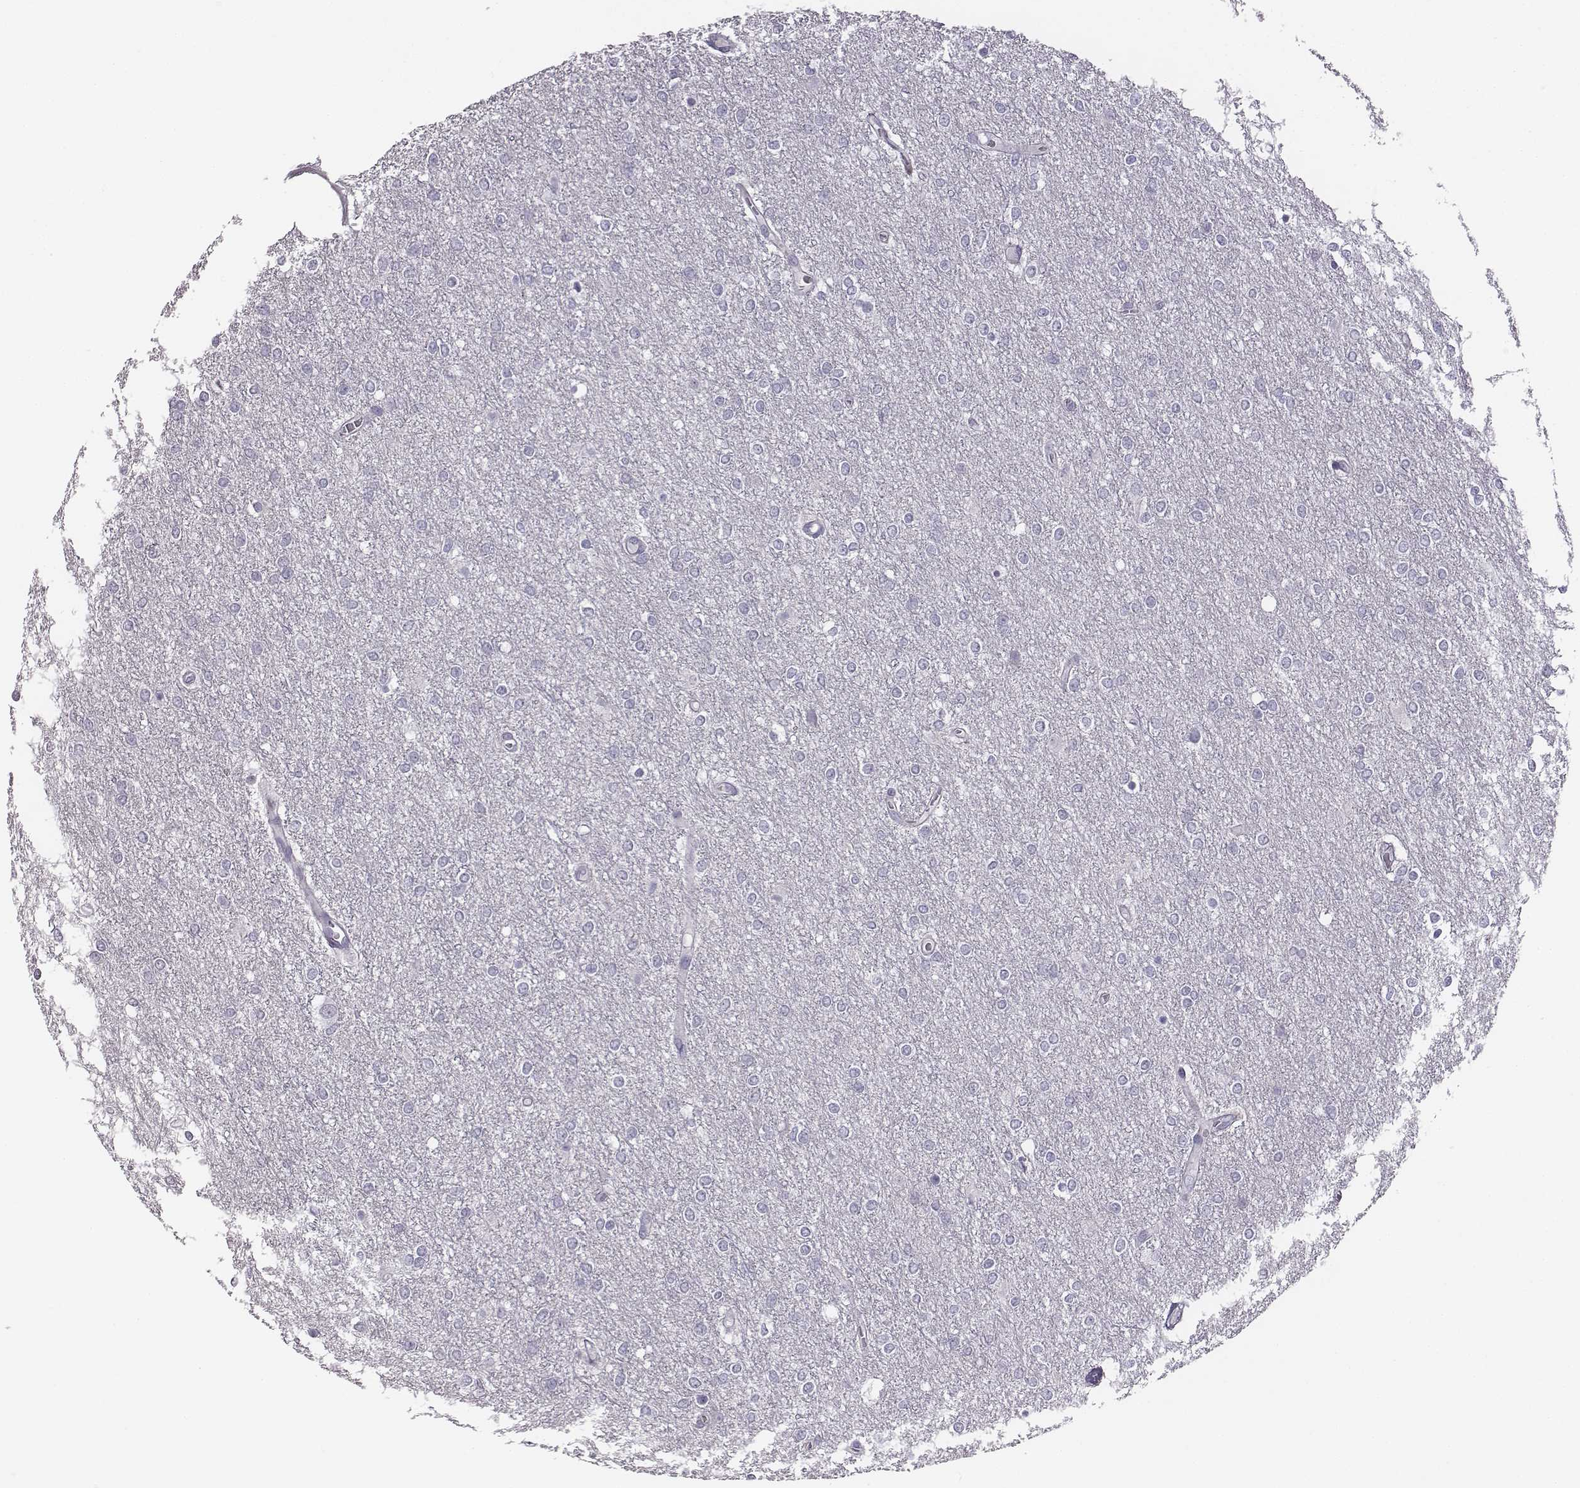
{"staining": {"intensity": "negative", "quantity": "none", "location": "none"}, "tissue": "glioma", "cell_type": "Tumor cells", "image_type": "cancer", "snomed": [{"axis": "morphology", "description": "Glioma, malignant, High grade"}, {"axis": "topography", "description": "Brain"}], "caption": "DAB (3,3'-diaminobenzidine) immunohistochemical staining of human high-grade glioma (malignant) demonstrates no significant positivity in tumor cells.", "gene": "ADAM7", "patient": {"sex": "female", "age": 61}}